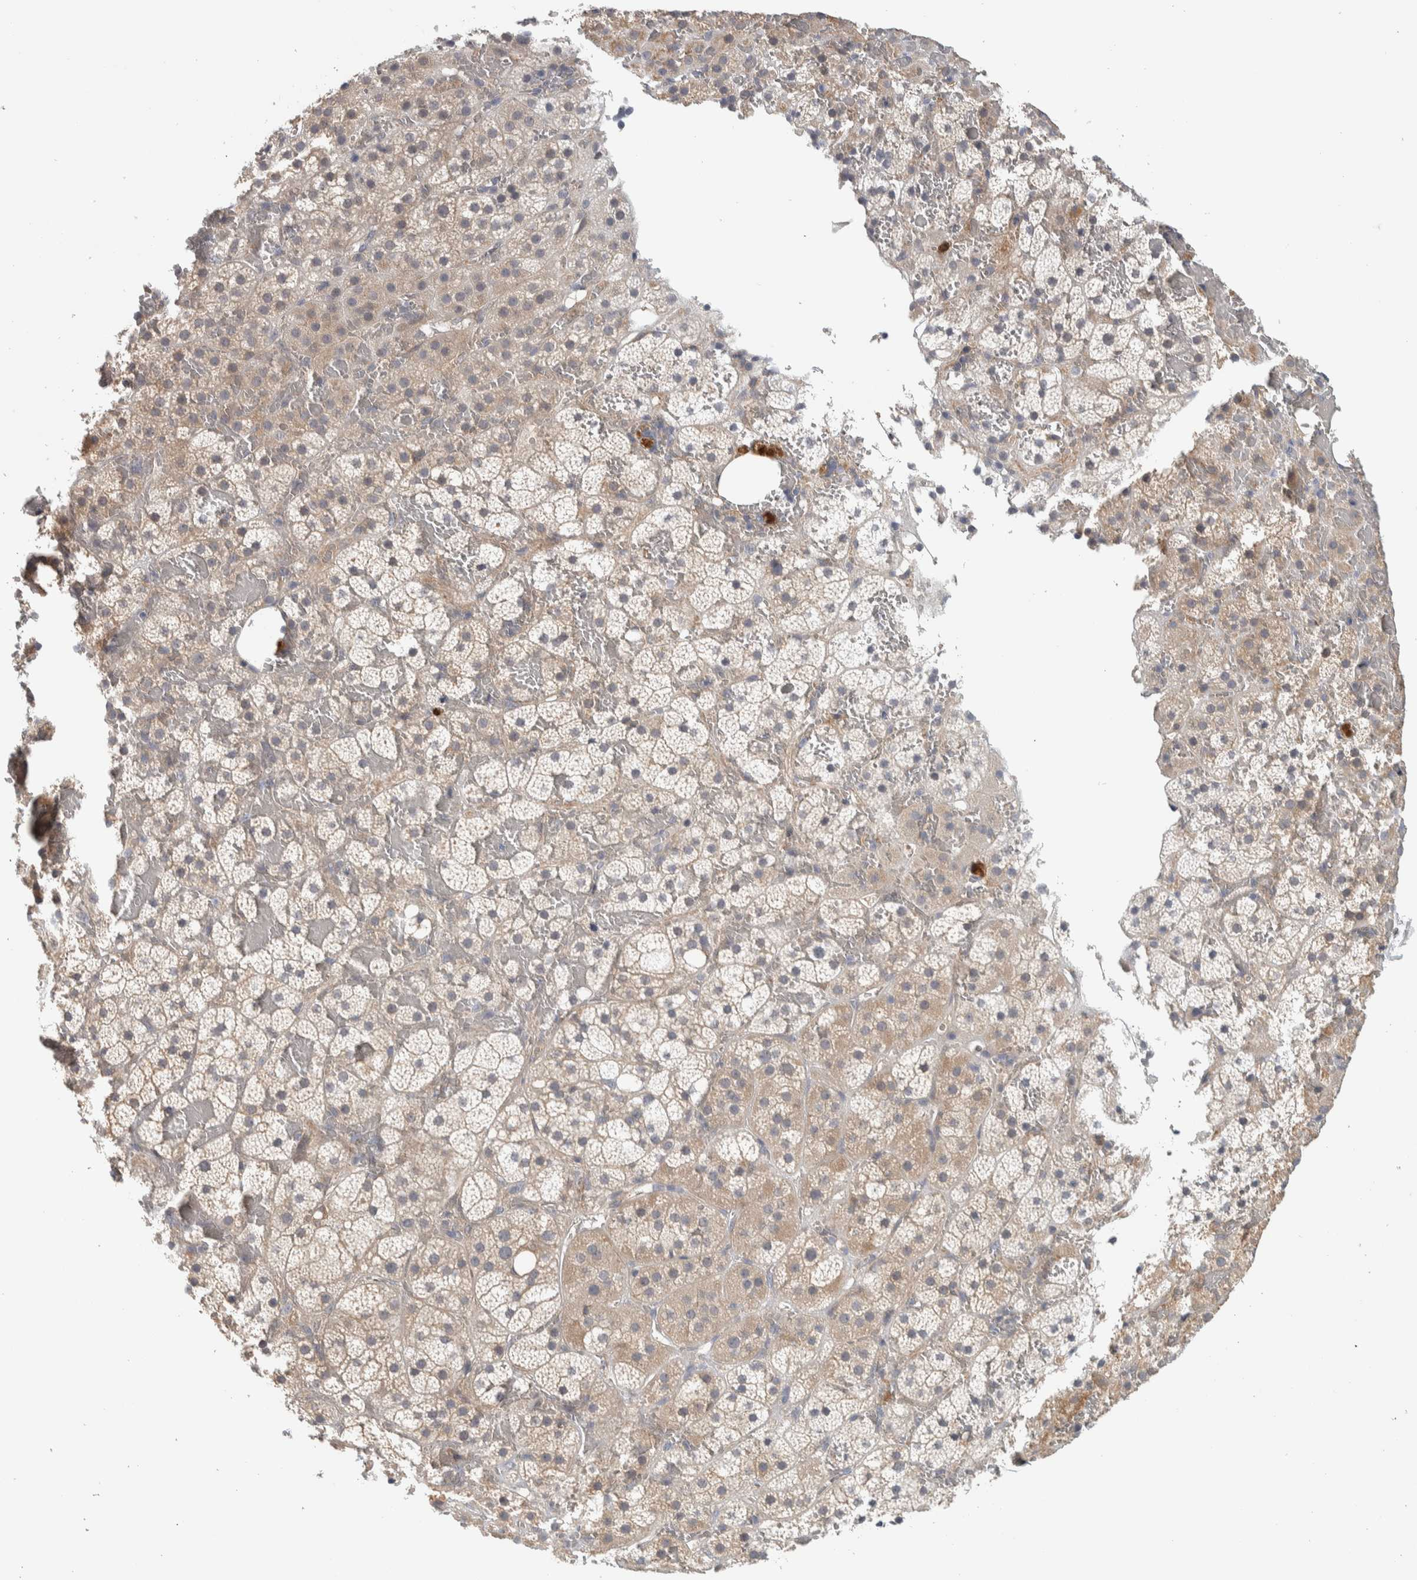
{"staining": {"intensity": "weak", "quantity": ">75%", "location": "cytoplasmic/membranous"}, "tissue": "adrenal gland", "cell_type": "Glandular cells", "image_type": "normal", "snomed": [{"axis": "morphology", "description": "Normal tissue, NOS"}, {"axis": "topography", "description": "Adrenal gland"}], "caption": "This is a histology image of immunohistochemistry staining of normal adrenal gland, which shows weak staining in the cytoplasmic/membranous of glandular cells.", "gene": "ADPRM", "patient": {"sex": "female", "age": 59}}